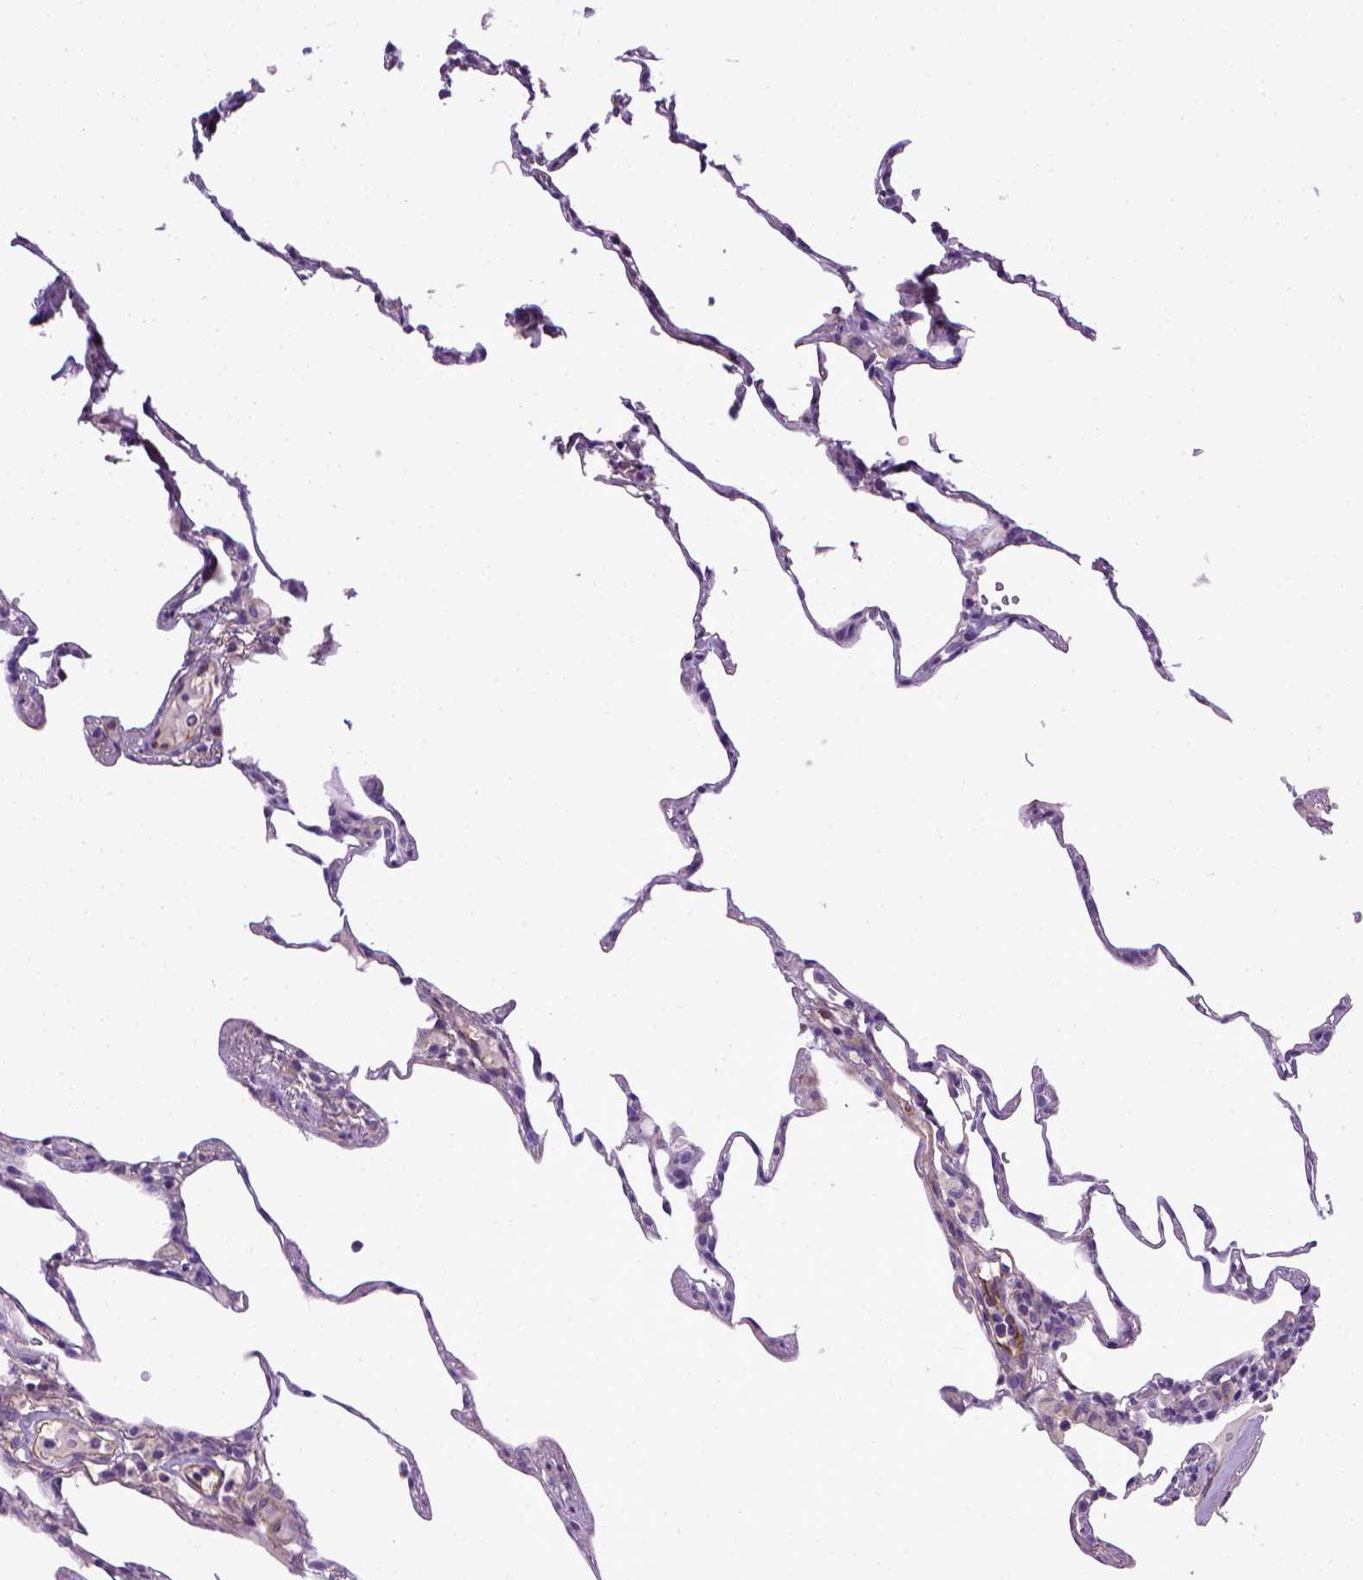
{"staining": {"intensity": "negative", "quantity": "none", "location": "none"}, "tissue": "lung", "cell_type": "Alveolar cells", "image_type": "normal", "snomed": [{"axis": "morphology", "description": "Normal tissue, NOS"}, {"axis": "topography", "description": "Lung"}], "caption": "Histopathology image shows no significant protein staining in alveolar cells of normal lung.", "gene": "ENG", "patient": {"sex": "female", "age": 57}}